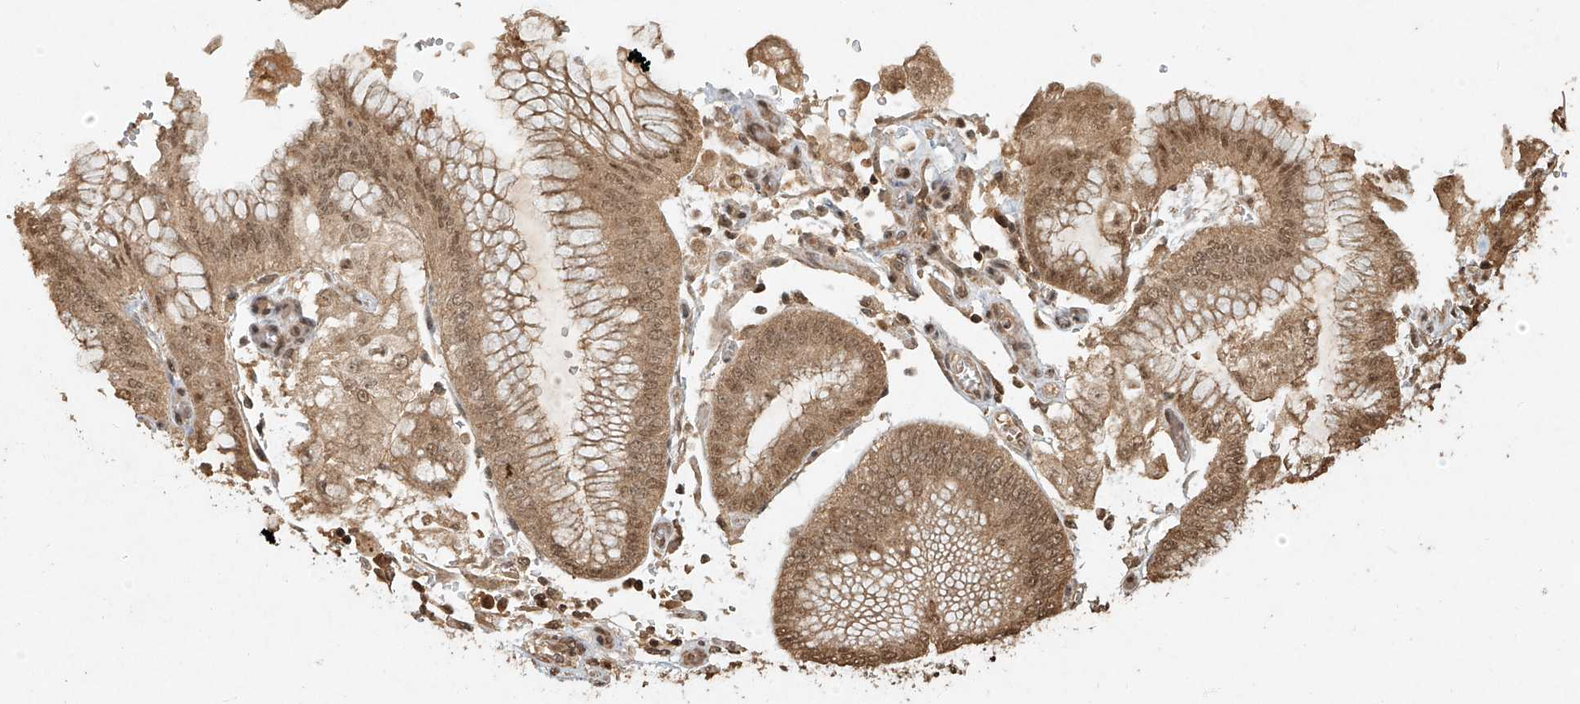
{"staining": {"intensity": "moderate", "quantity": ">75%", "location": "cytoplasmic/membranous,nuclear"}, "tissue": "stomach cancer", "cell_type": "Tumor cells", "image_type": "cancer", "snomed": [{"axis": "morphology", "description": "Adenocarcinoma, NOS"}, {"axis": "topography", "description": "Stomach"}], "caption": "Brown immunohistochemical staining in human adenocarcinoma (stomach) displays moderate cytoplasmic/membranous and nuclear staining in about >75% of tumor cells.", "gene": "UBE2K", "patient": {"sex": "male", "age": 76}}